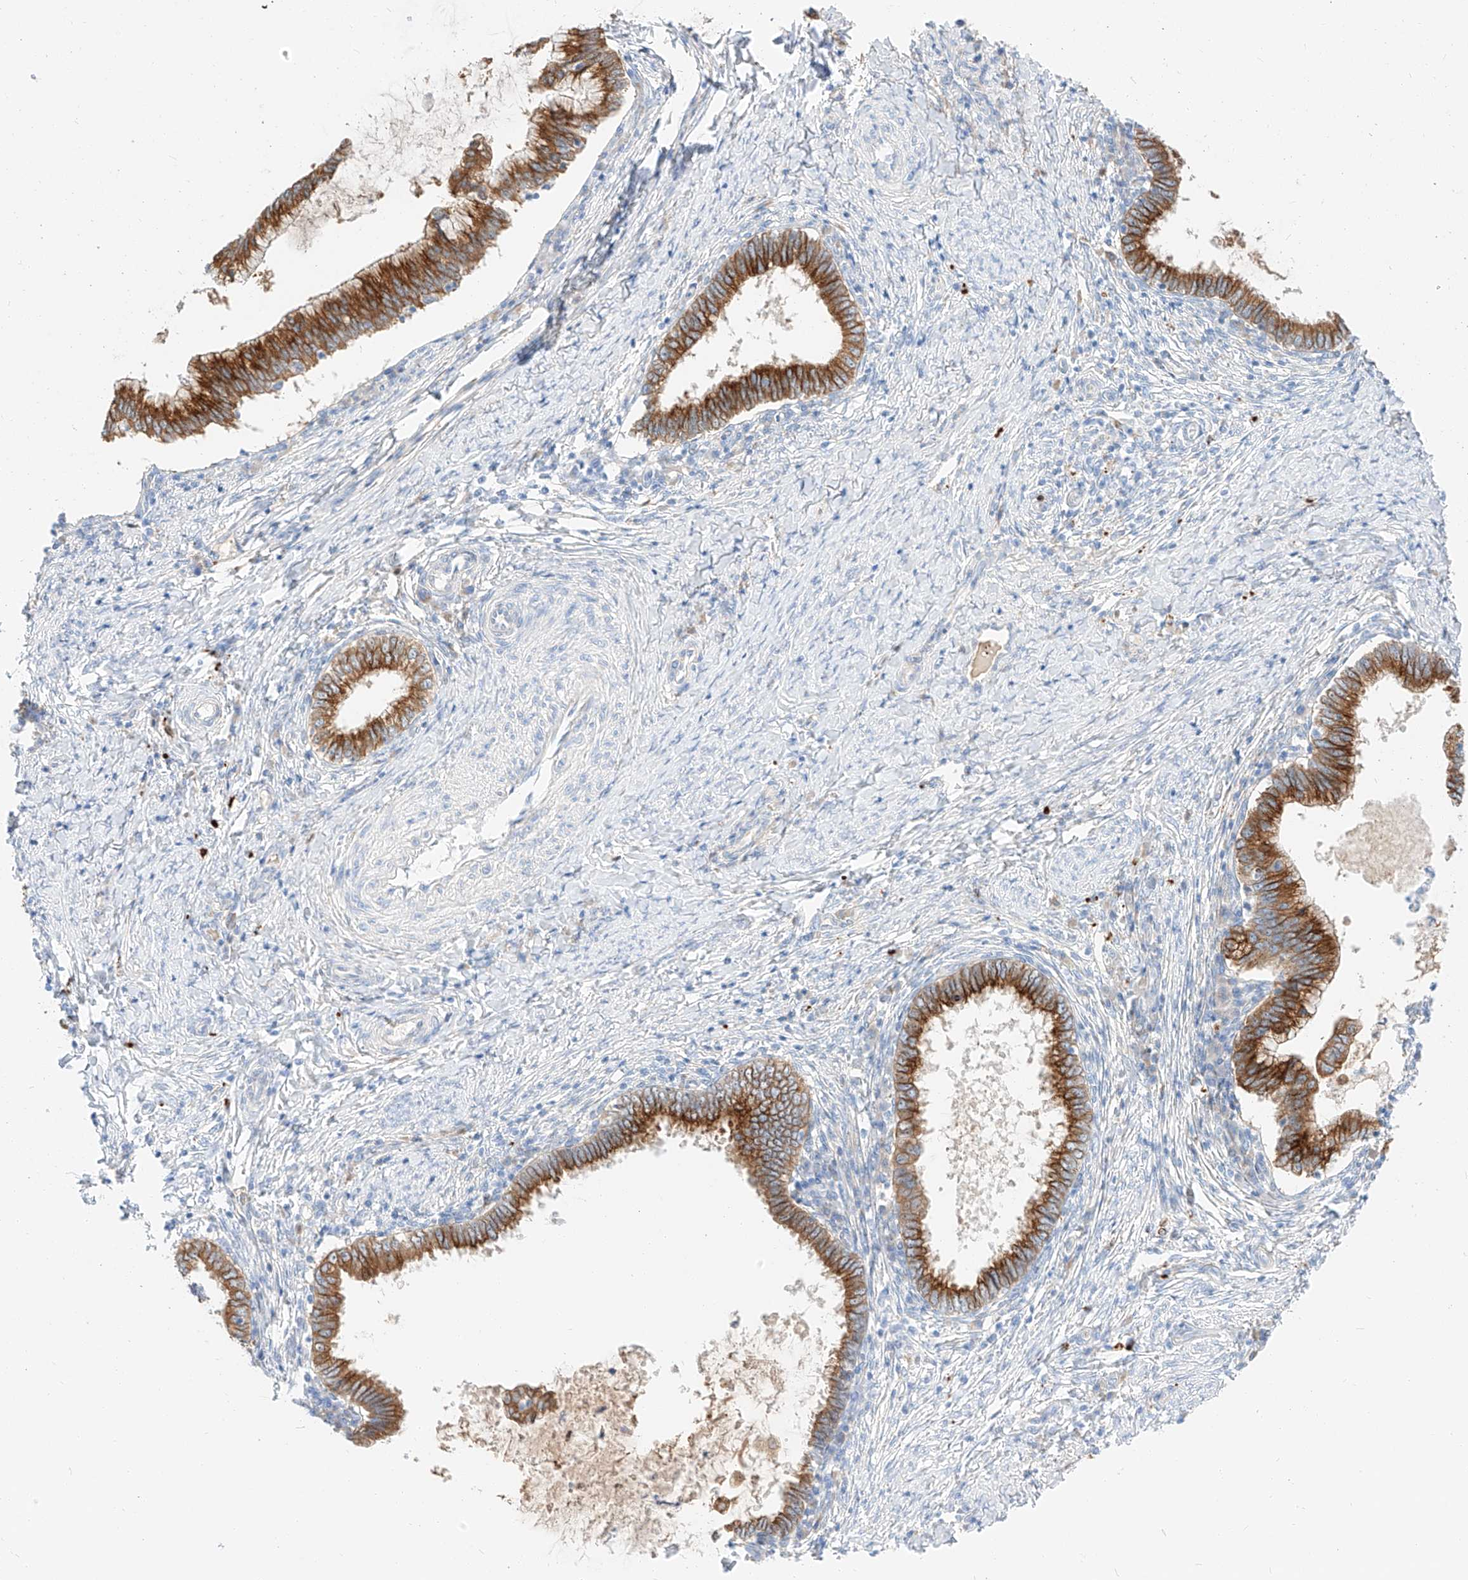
{"staining": {"intensity": "strong", "quantity": ">75%", "location": "cytoplasmic/membranous"}, "tissue": "cervical cancer", "cell_type": "Tumor cells", "image_type": "cancer", "snomed": [{"axis": "morphology", "description": "Adenocarcinoma, NOS"}, {"axis": "topography", "description": "Cervix"}], "caption": "A photomicrograph of human cervical cancer stained for a protein displays strong cytoplasmic/membranous brown staining in tumor cells.", "gene": "MAP7", "patient": {"sex": "female", "age": 36}}